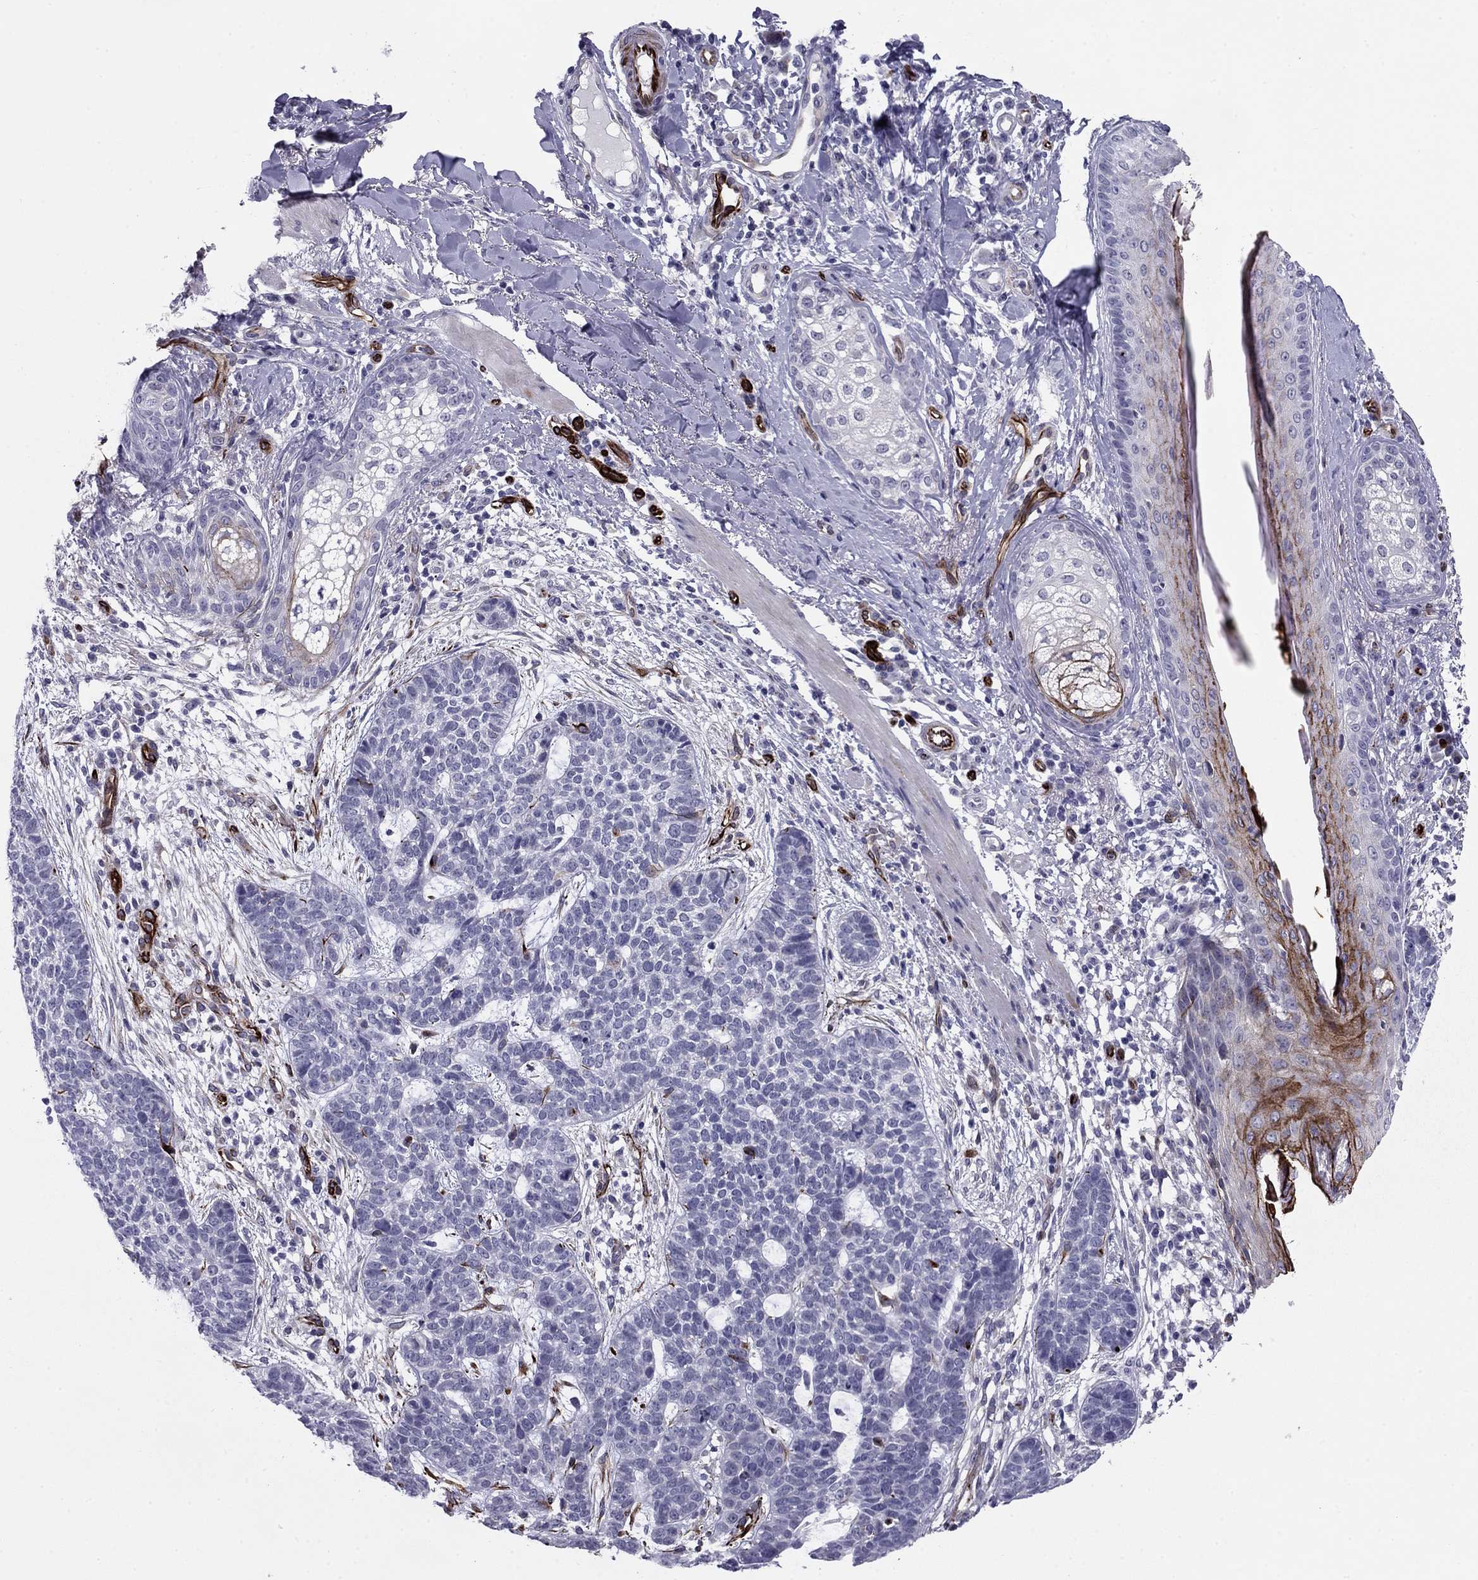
{"staining": {"intensity": "negative", "quantity": "none", "location": "none"}, "tissue": "skin cancer", "cell_type": "Tumor cells", "image_type": "cancer", "snomed": [{"axis": "morphology", "description": "Squamous cell carcinoma, NOS"}, {"axis": "topography", "description": "Skin"}], "caption": "Skin cancer (squamous cell carcinoma) was stained to show a protein in brown. There is no significant expression in tumor cells.", "gene": "ANKS4B", "patient": {"sex": "male", "age": 88}}